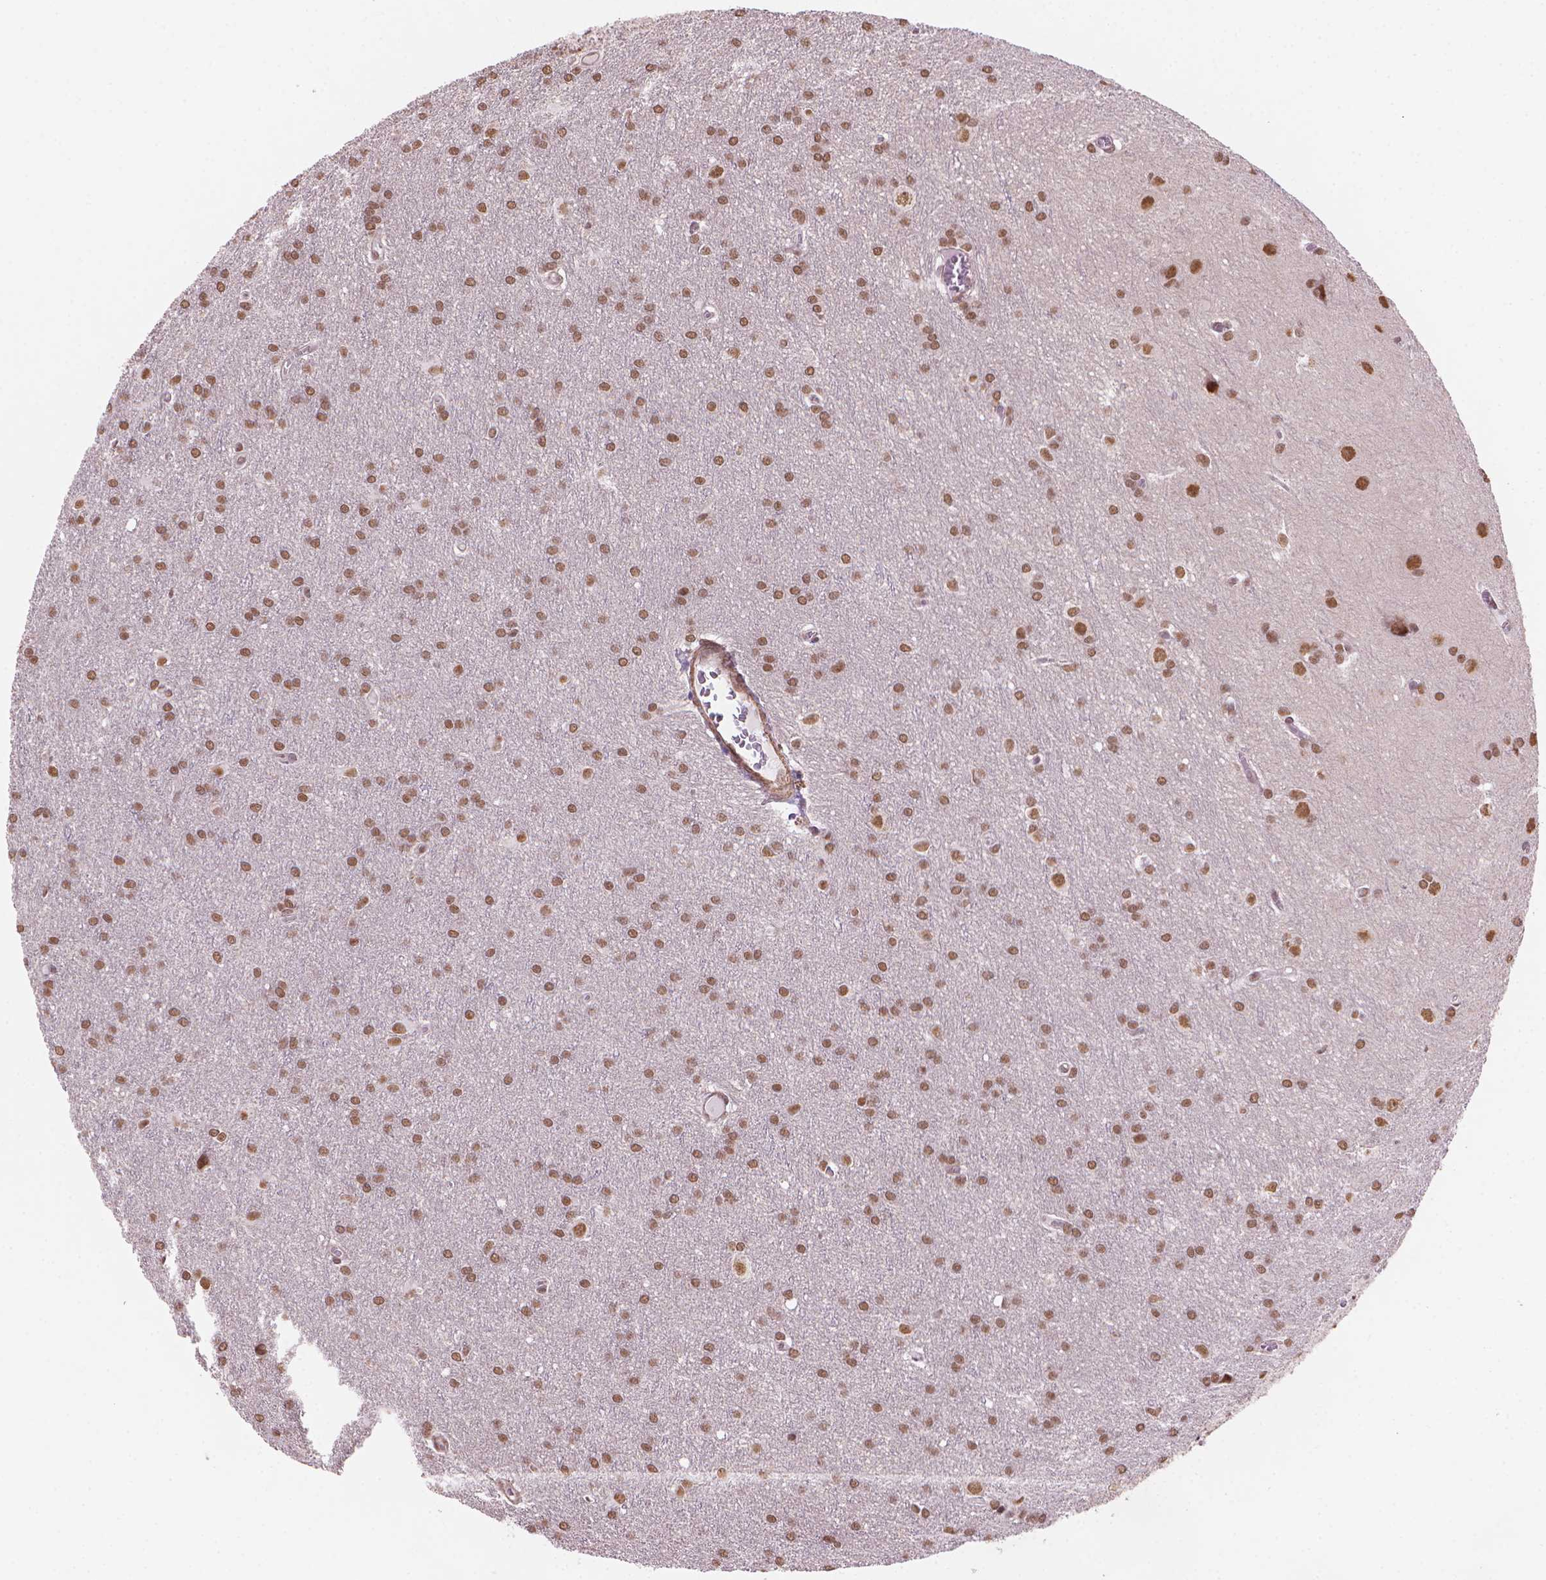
{"staining": {"intensity": "moderate", "quantity": ">75%", "location": "nuclear"}, "tissue": "glioma", "cell_type": "Tumor cells", "image_type": "cancer", "snomed": [{"axis": "morphology", "description": "Glioma, malignant, Low grade"}, {"axis": "topography", "description": "Brain"}], "caption": "Moderate nuclear protein positivity is seen in about >75% of tumor cells in glioma. The protein is stained brown, and the nuclei are stained in blue (DAB (3,3'-diaminobenzidine) IHC with brightfield microscopy, high magnification).", "gene": "HOXD4", "patient": {"sex": "female", "age": 32}}